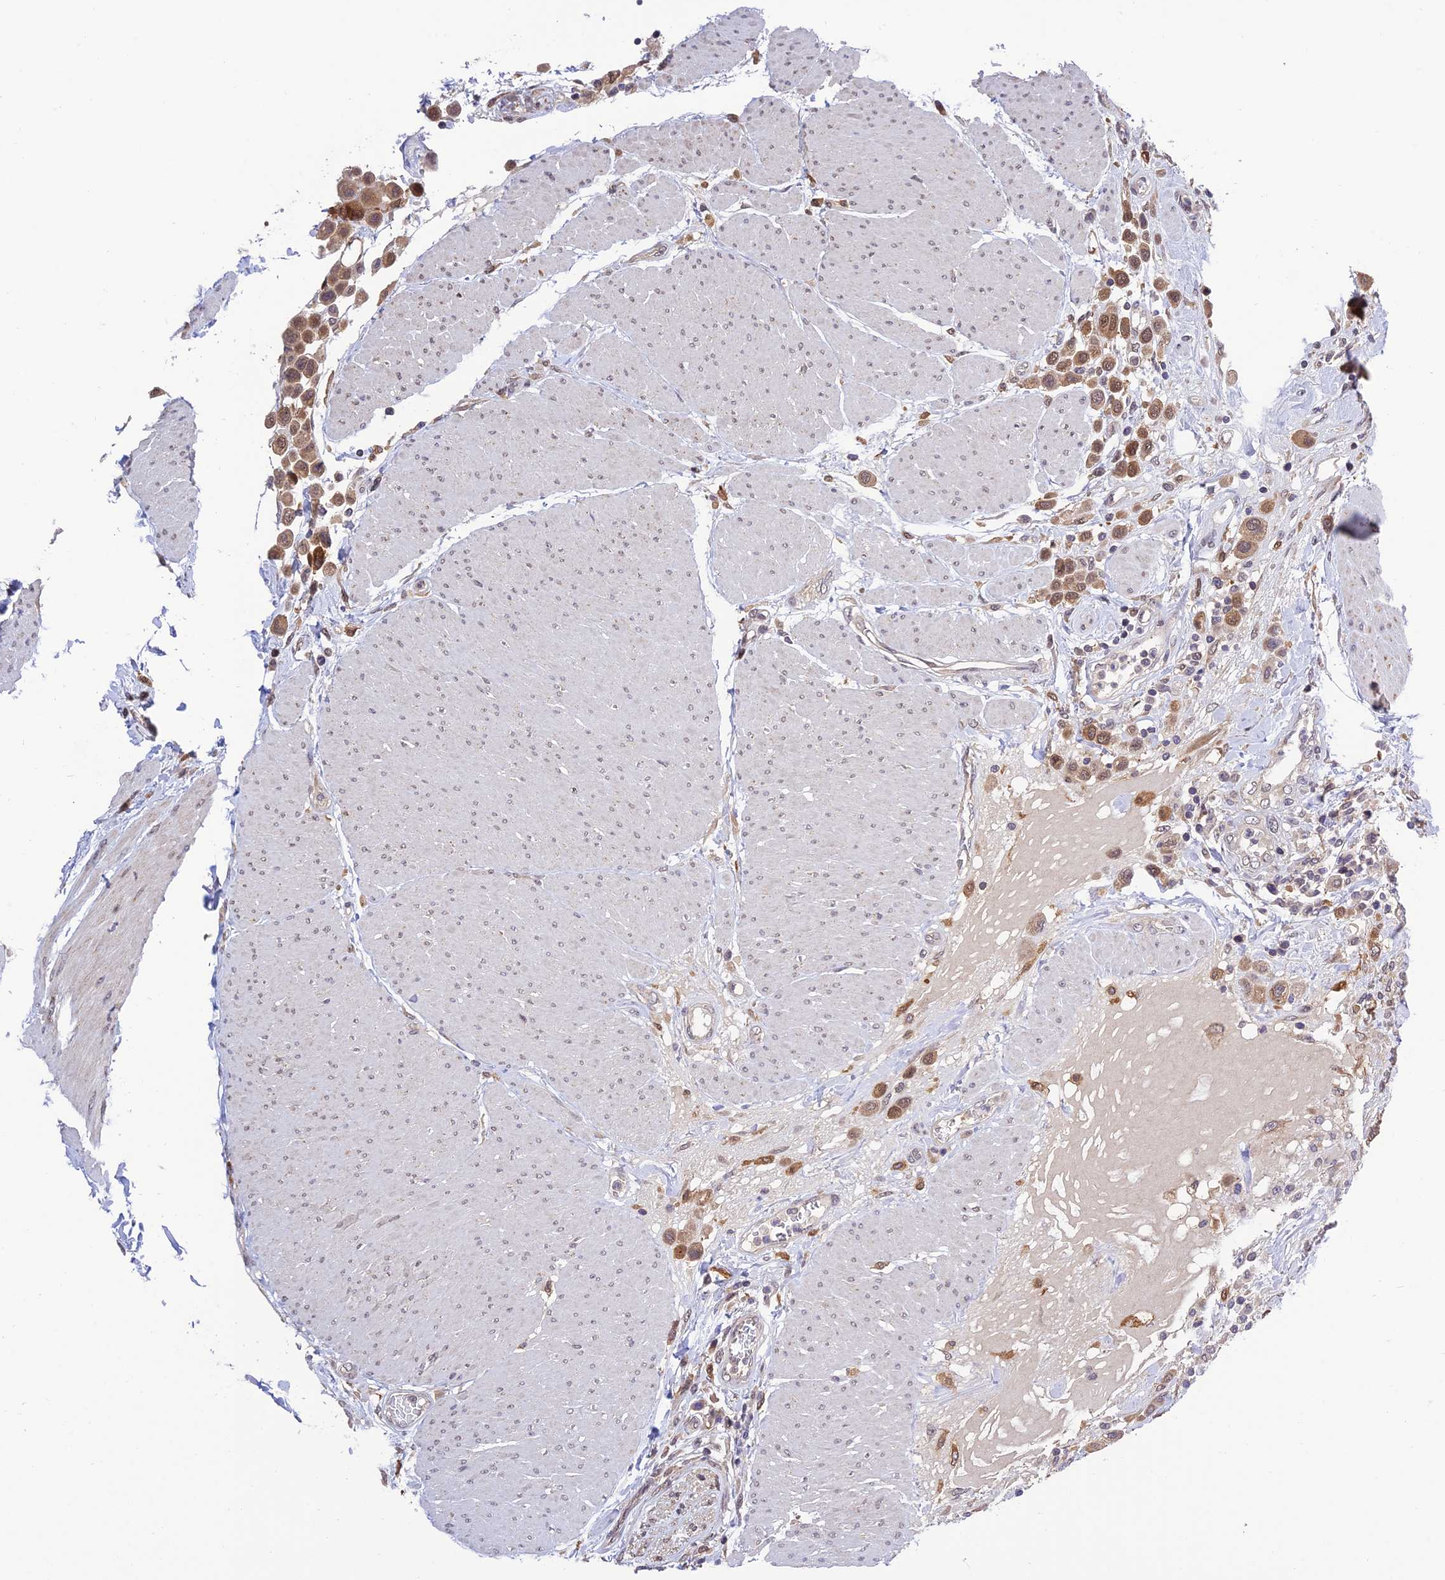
{"staining": {"intensity": "moderate", "quantity": ">75%", "location": "cytoplasmic/membranous,nuclear"}, "tissue": "urothelial cancer", "cell_type": "Tumor cells", "image_type": "cancer", "snomed": [{"axis": "morphology", "description": "Urothelial carcinoma, High grade"}, {"axis": "topography", "description": "Urinary bladder"}], "caption": "A photomicrograph showing moderate cytoplasmic/membranous and nuclear staining in approximately >75% of tumor cells in urothelial carcinoma (high-grade), as visualized by brown immunohistochemical staining.", "gene": "MNS1", "patient": {"sex": "male", "age": 50}}